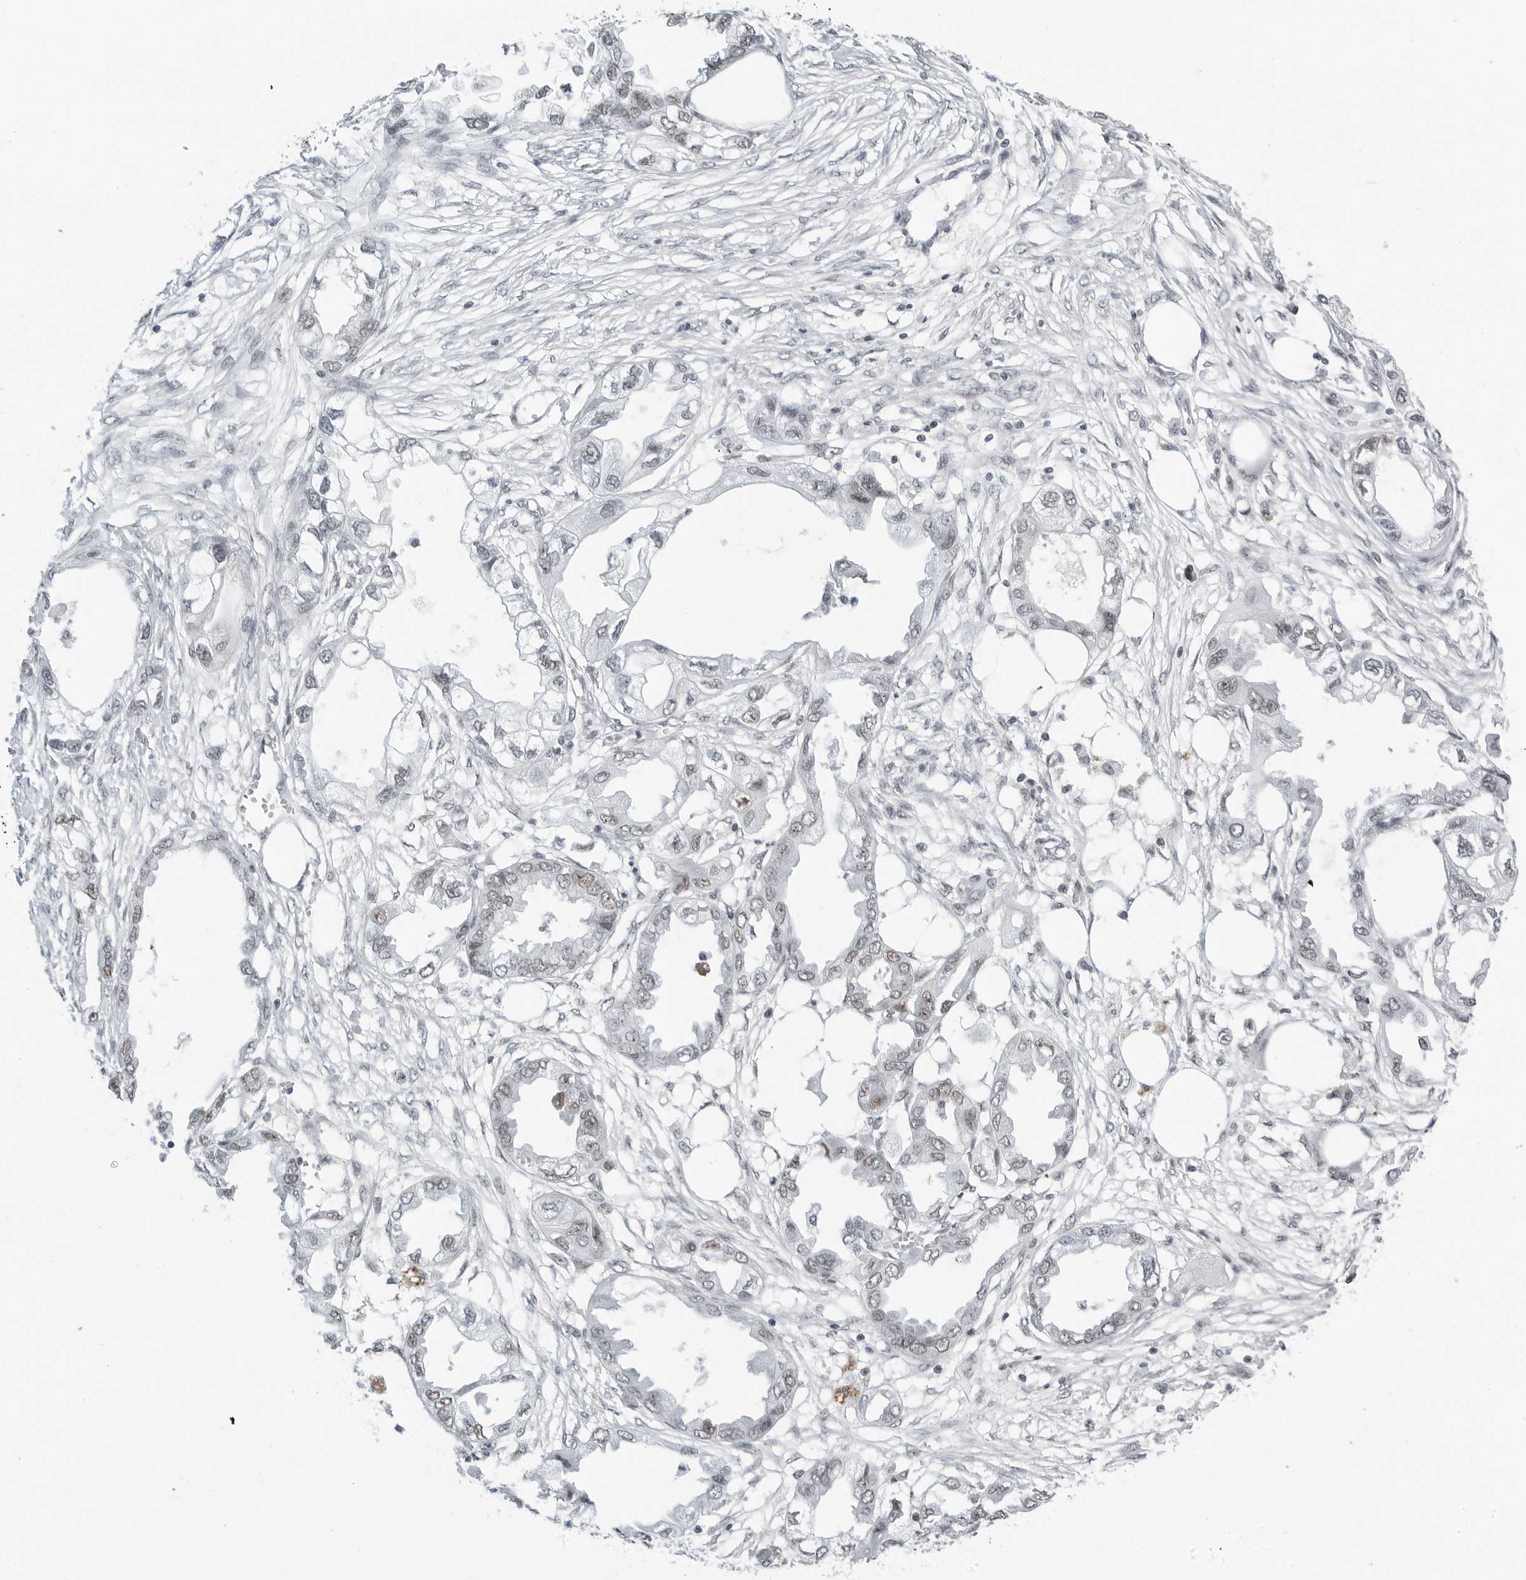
{"staining": {"intensity": "weak", "quantity": "<25%", "location": "nuclear"}, "tissue": "endometrial cancer", "cell_type": "Tumor cells", "image_type": "cancer", "snomed": [{"axis": "morphology", "description": "Adenocarcinoma, NOS"}, {"axis": "morphology", "description": "Adenocarcinoma, metastatic, NOS"}, {"axis": "topography", "description": "Adipose tissue"}, {"axis": "topography", "description": "Endometrium"}], "caption": "Immunohistochemistry (IHC) of human endometrial cancer (adenocarcinoma) exhibits no expression in tumor cells. (Immunohistochemistry (IHC), brightfield microscopy, high magnification).", "gene": "WRAP53", "patient": {"sex": "female", "age": 67}}